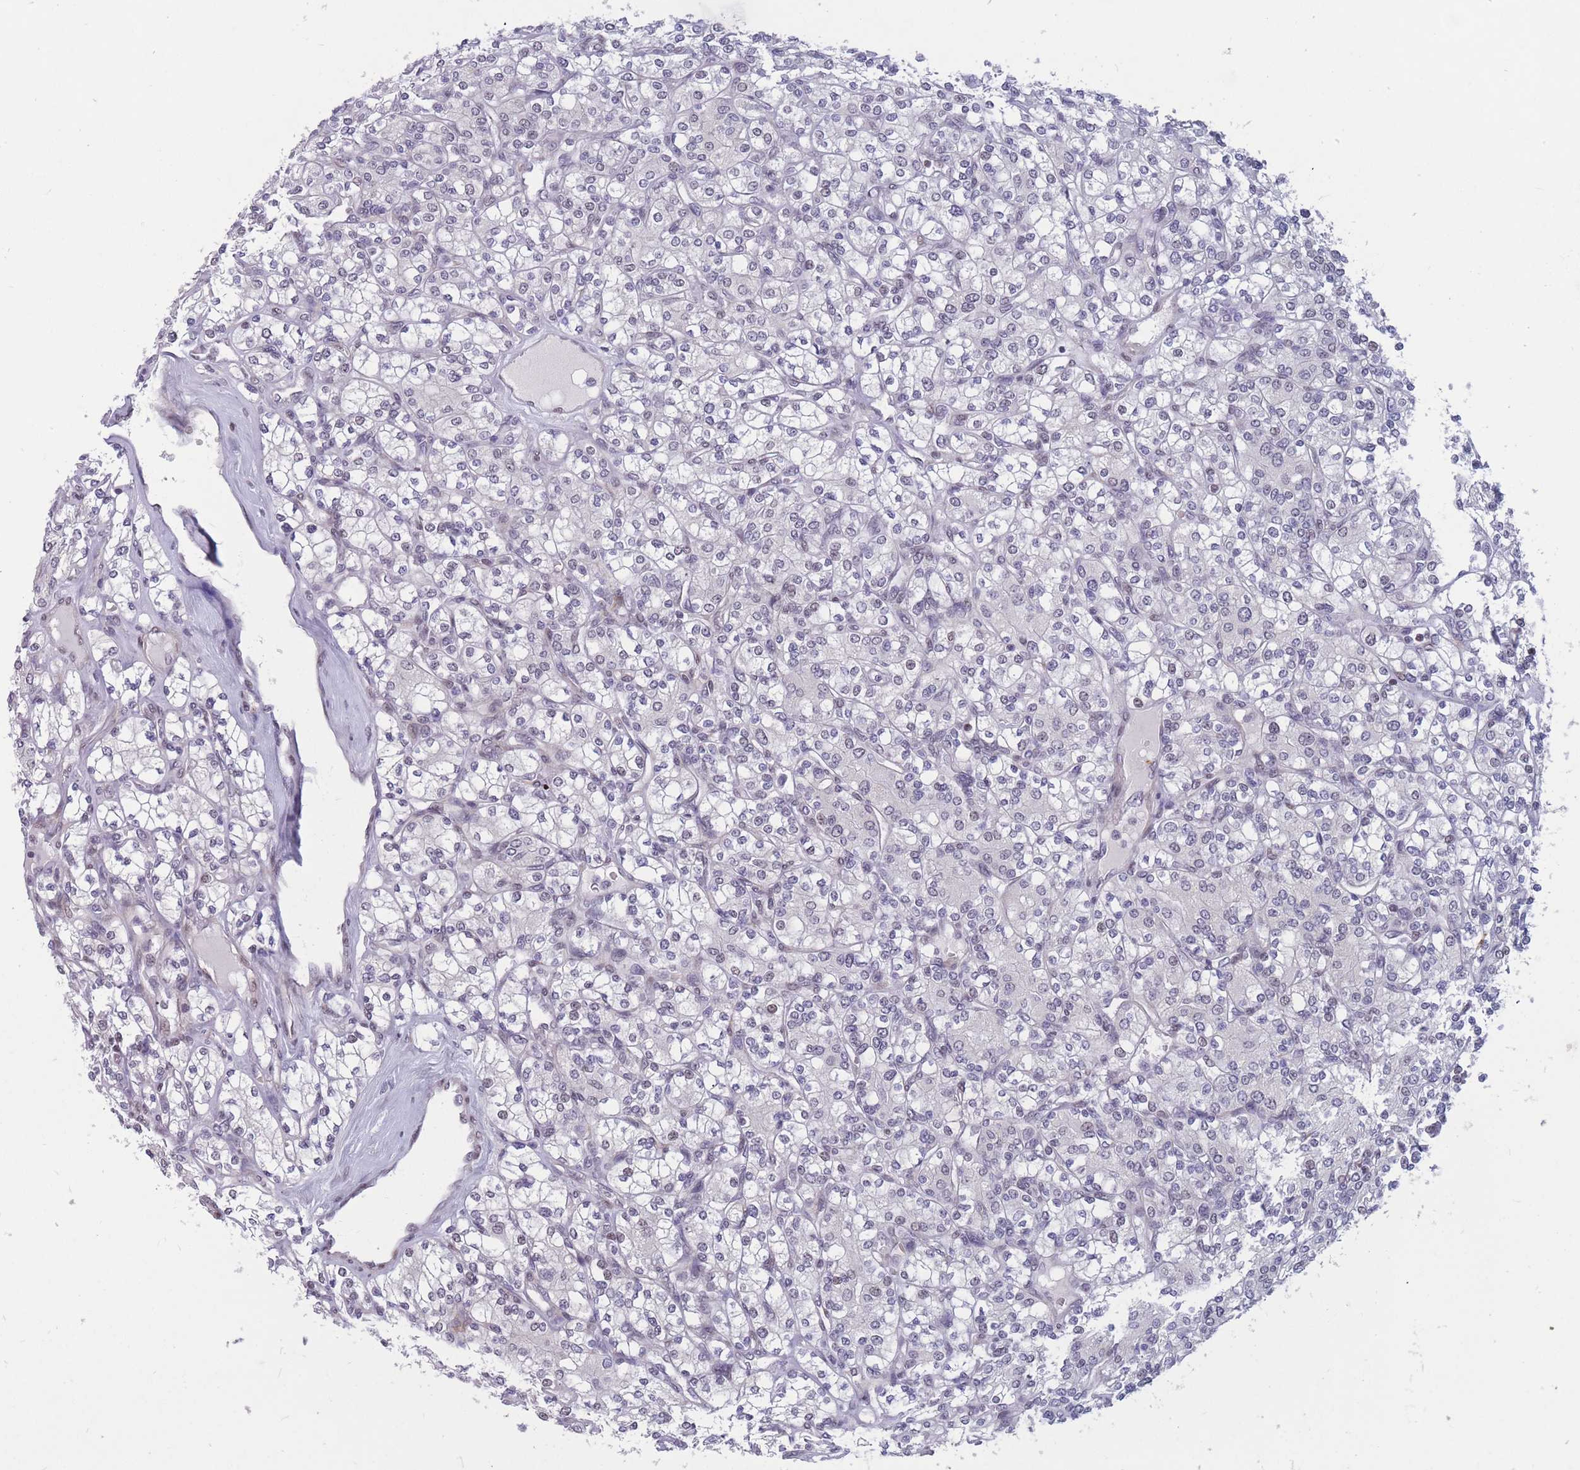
{"staining": {"intensity": "negative", "quantity": "none", "location": "none"}, "tissue": "renal cancer", "cell_type": "Tumor cells", "image_type": "cancer", "snomed": [{"axis": "morphology", "description": "Adenocarcinoma, NOS"}, {"axis": "topography", "description": "Kidney"}], "caption": "Immunohistochemistry micrograph of human adenocarcinoma (renal) stained for a protein (brown), which displays no staining in tumor cells.", "gene": "BCL9L", "patient": {"sex": "male", "age": 77}}